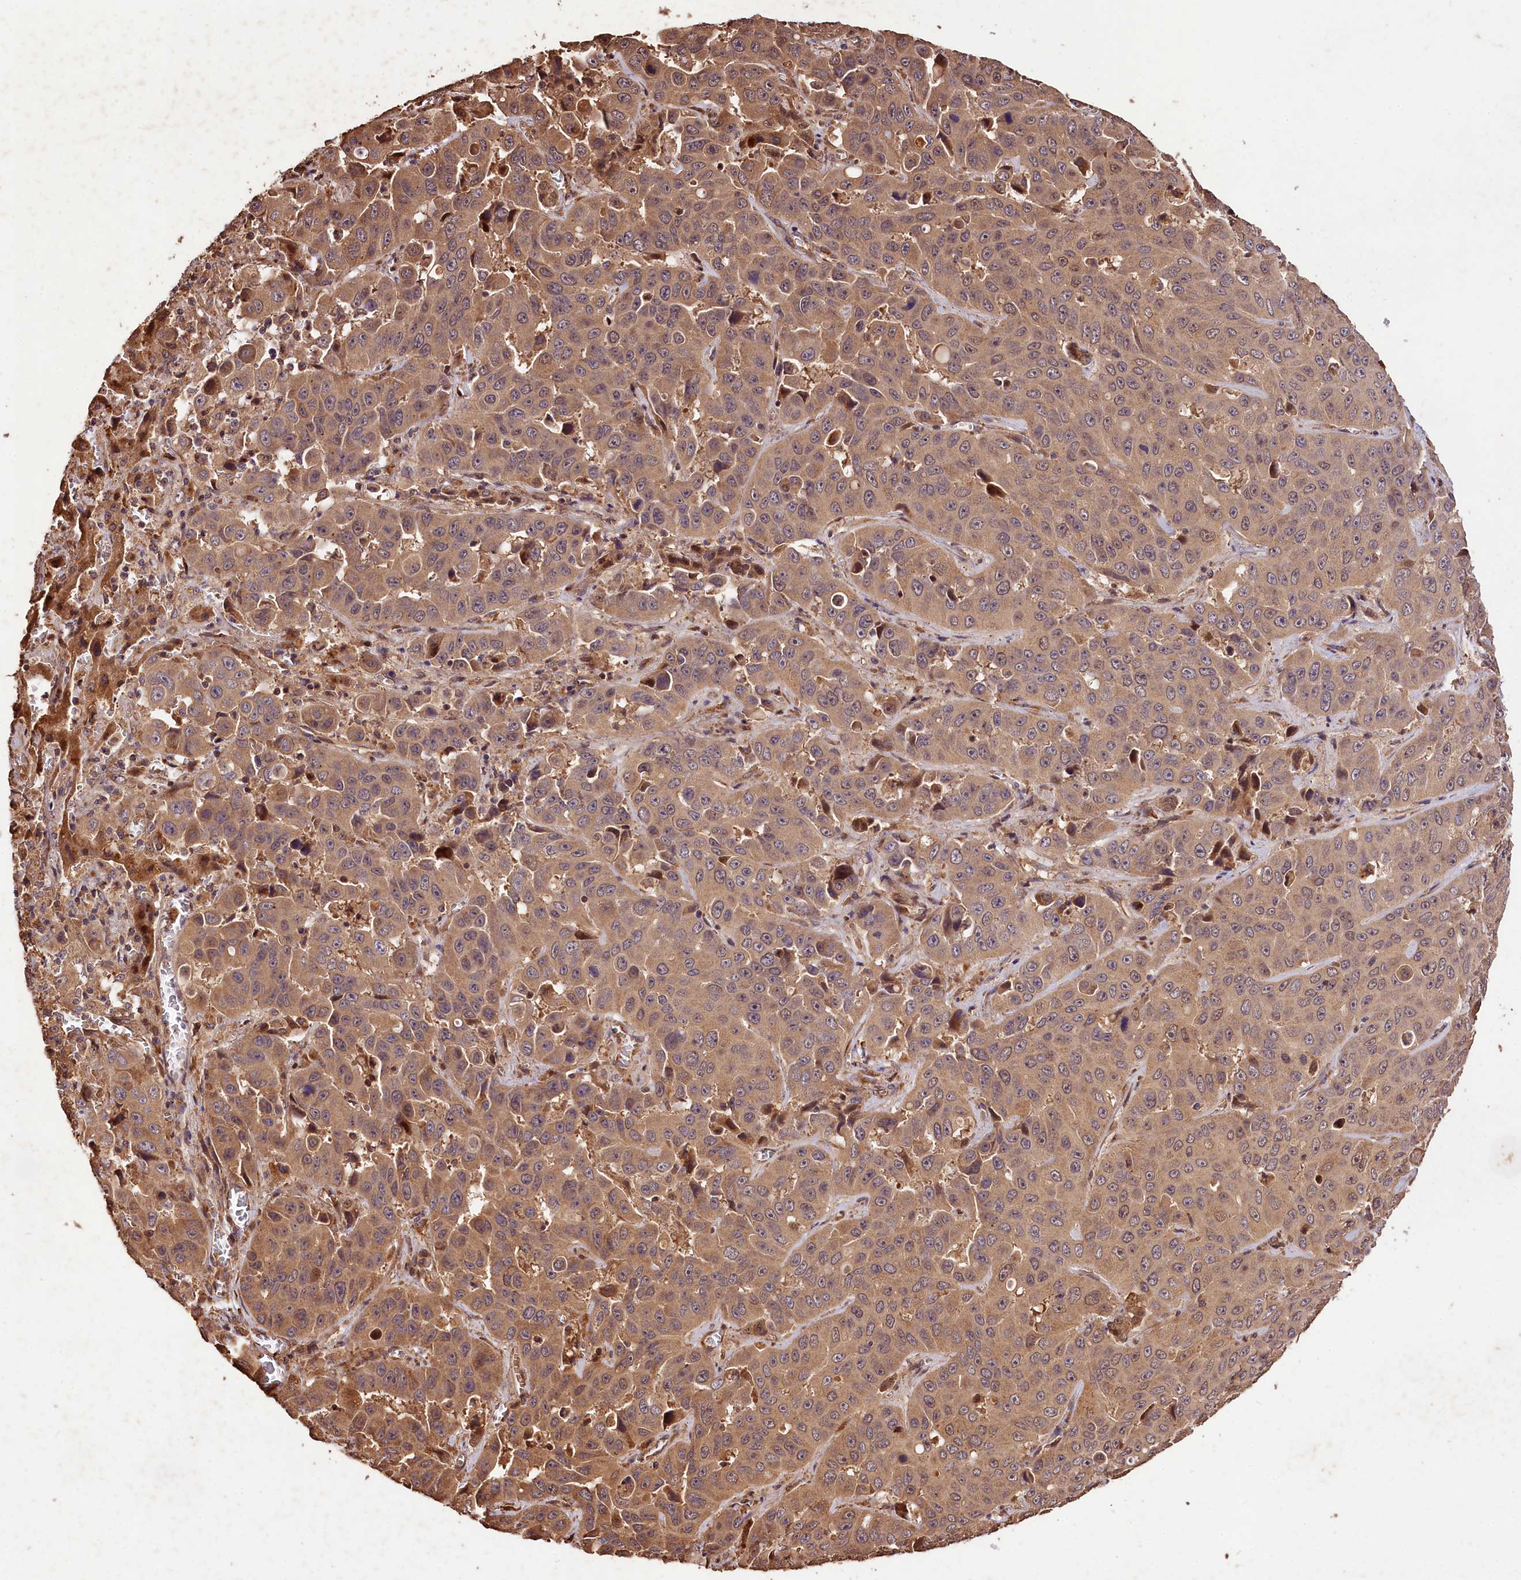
{"staining": {"intensity": "weak", "quantity": ">75%", "location": "cytoplasmic/membranous"}, "tissue": "liver cancer", "cell_type": "Tumor cells", "image_type": "cancer", "snomed": [{"axis": "morphology", "description": "Cholangiocarcinoma"}, {"axis": "topography", "description": "Liver"}], "caption": "Immunohistochemical staining of human liver cancer demonstrates weak cytoplasmic/membranous protein staining in approximately >75% of tumor cells.", "gene": "KPTN", "patient": {"sex": "female", "age": 52}}